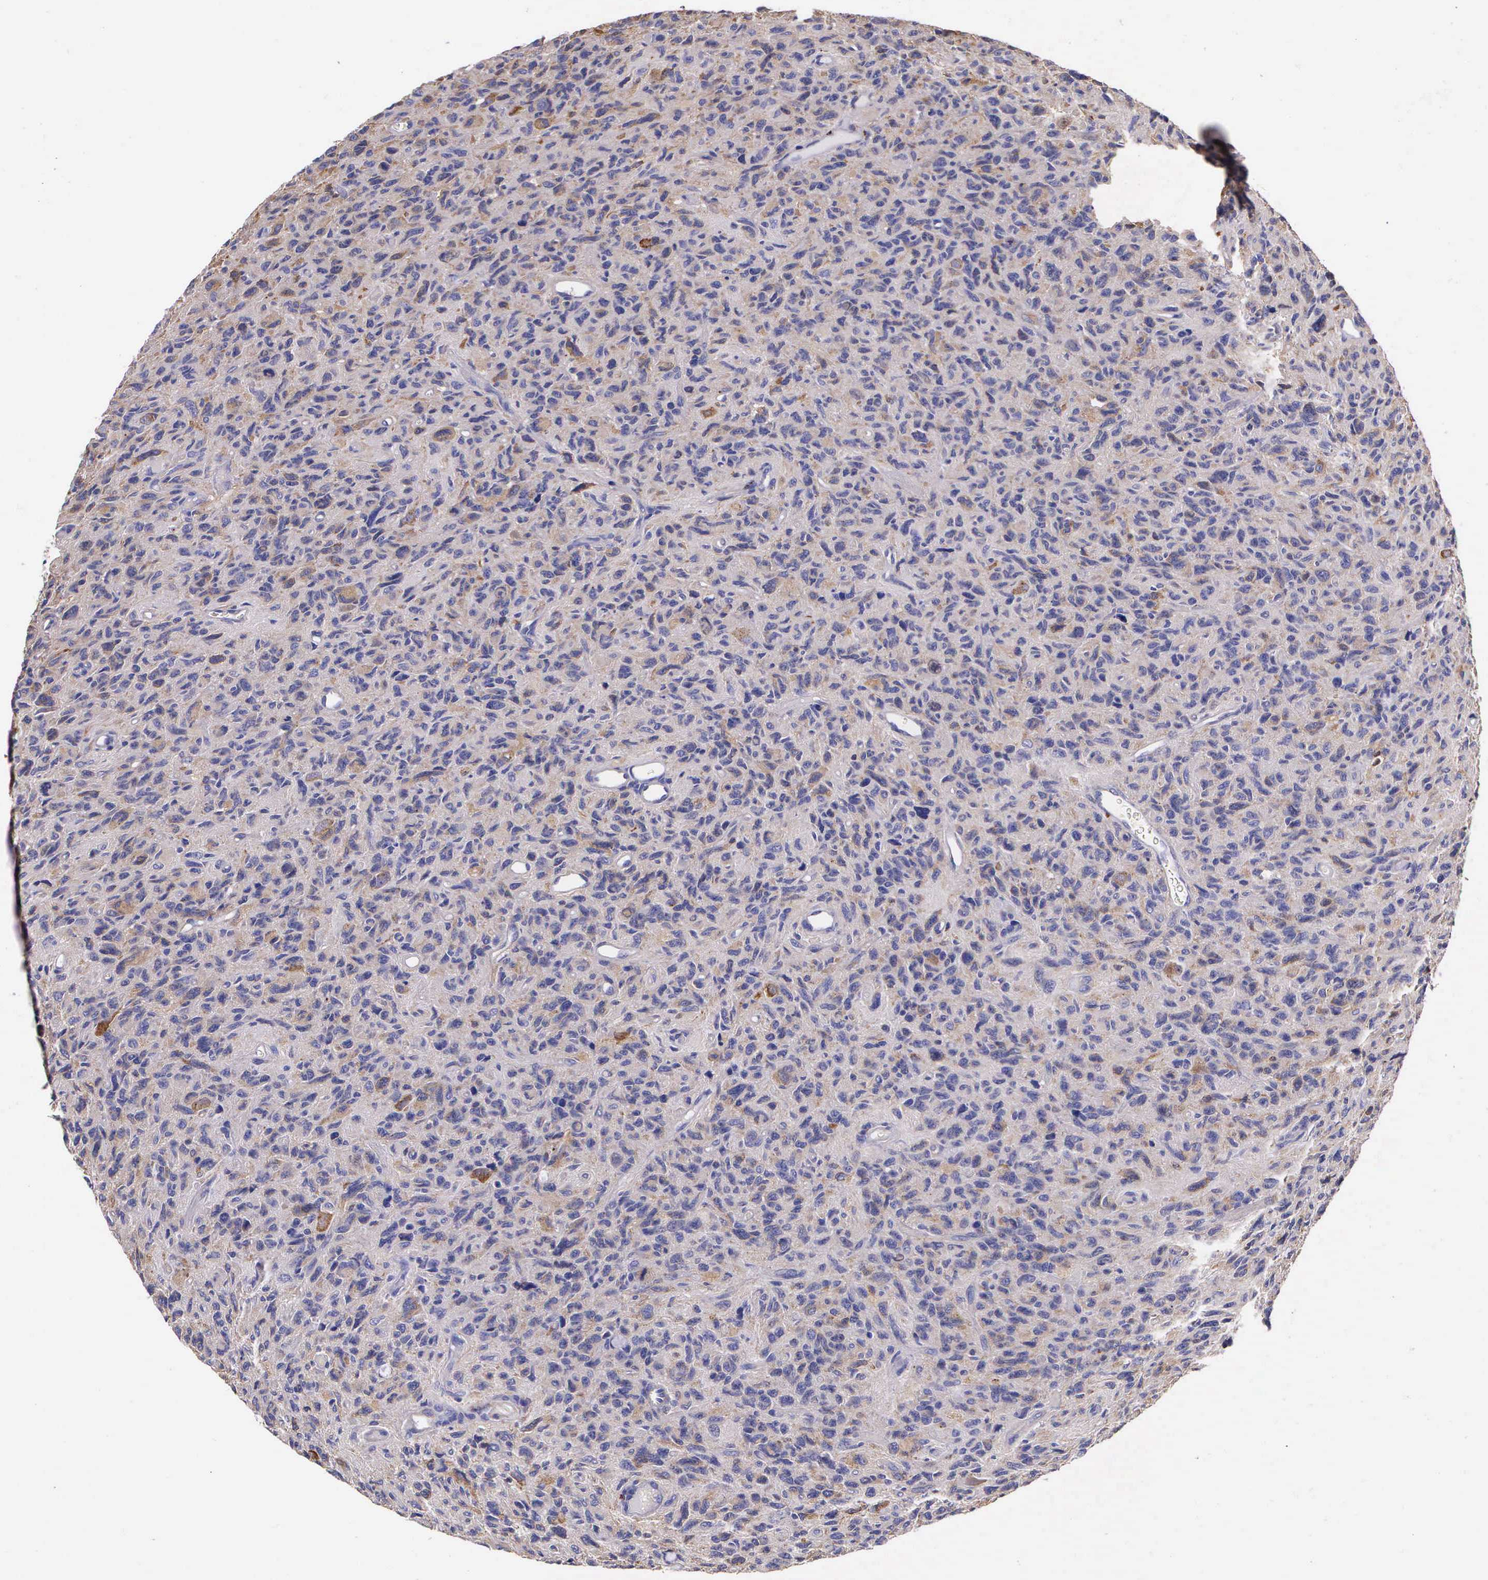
{"staining": {"intensity": "moderate", "quantity": "<25%", "location": "cytoplasmic/membranous"}, "tissue": "glioma", "cell_type": "Tumor cells", "image_type": "cancer", "snomed": [{"axis": "morphology", "description": "Glioma, malignant, High grade"}, {"axis": "topography", "description": "Brain"}], "caption": "A high-resolution histopathology image shows immunohistochemistry (IHC) staining of glioma, which exhibits moderate cytoplasmic/membranous positivity in about <25% of tumor cells.", "gene": "BCAR1", "patient": {"sex": "female", "age": 60}}